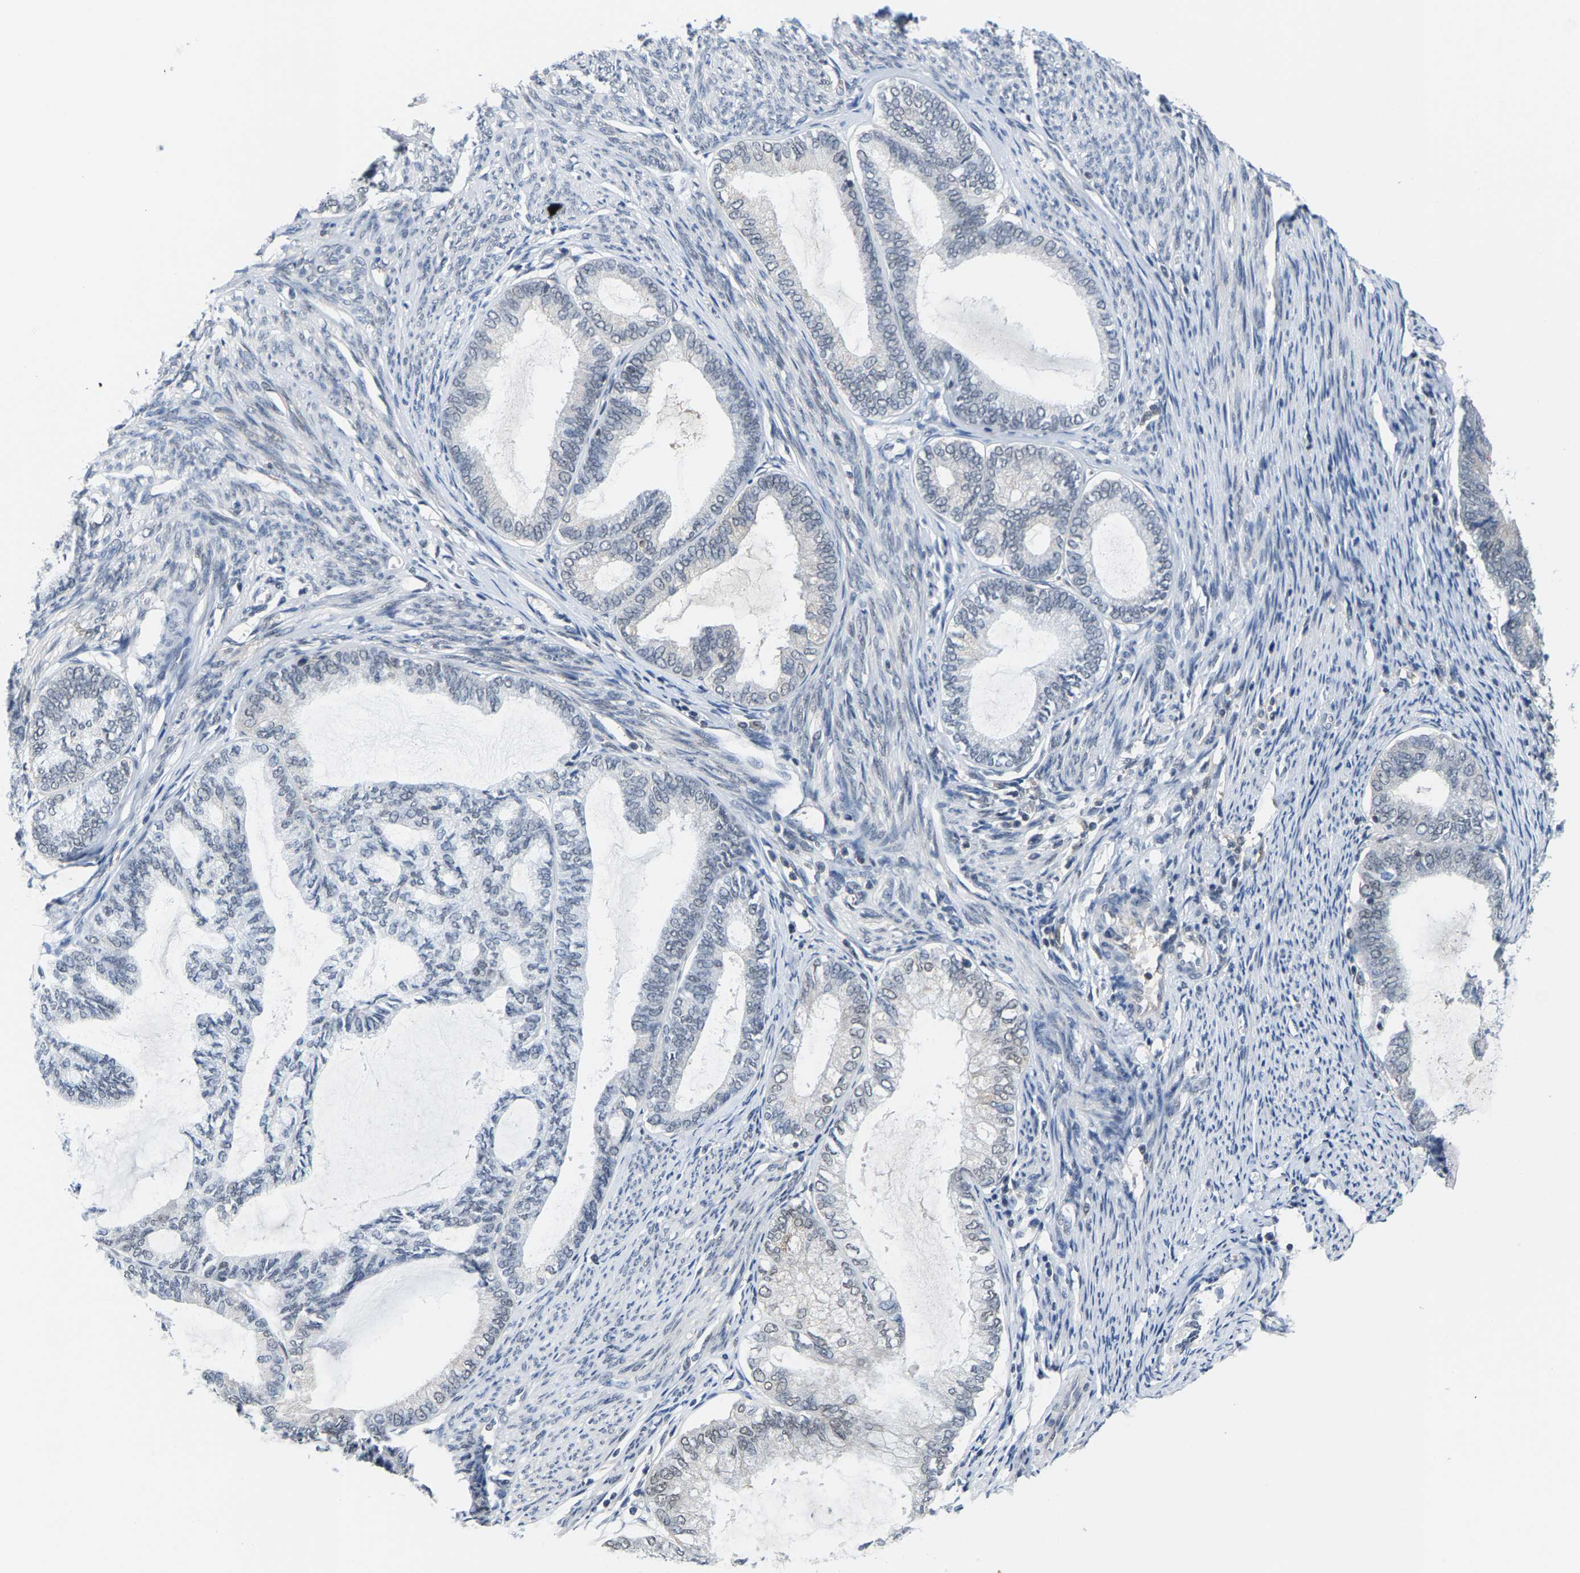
{"staining": {"intensity": "negative", "quantity": "none", "location": "none"}, "tissue": "endometrial cancer", "cell_type": "Tumor cells", "image_type": "cancer", "snomed": [{"axis": "morphology", "description": "Adenocarcinoma, NOS"}, {"axis": "topography", "description": "Endometrium"}], "caption": "There is no significant staining in tumor cells of adenocarcinoma (endometrial).", "gene": "FGD3", "patient": {"sex": "female", "age": 86}}